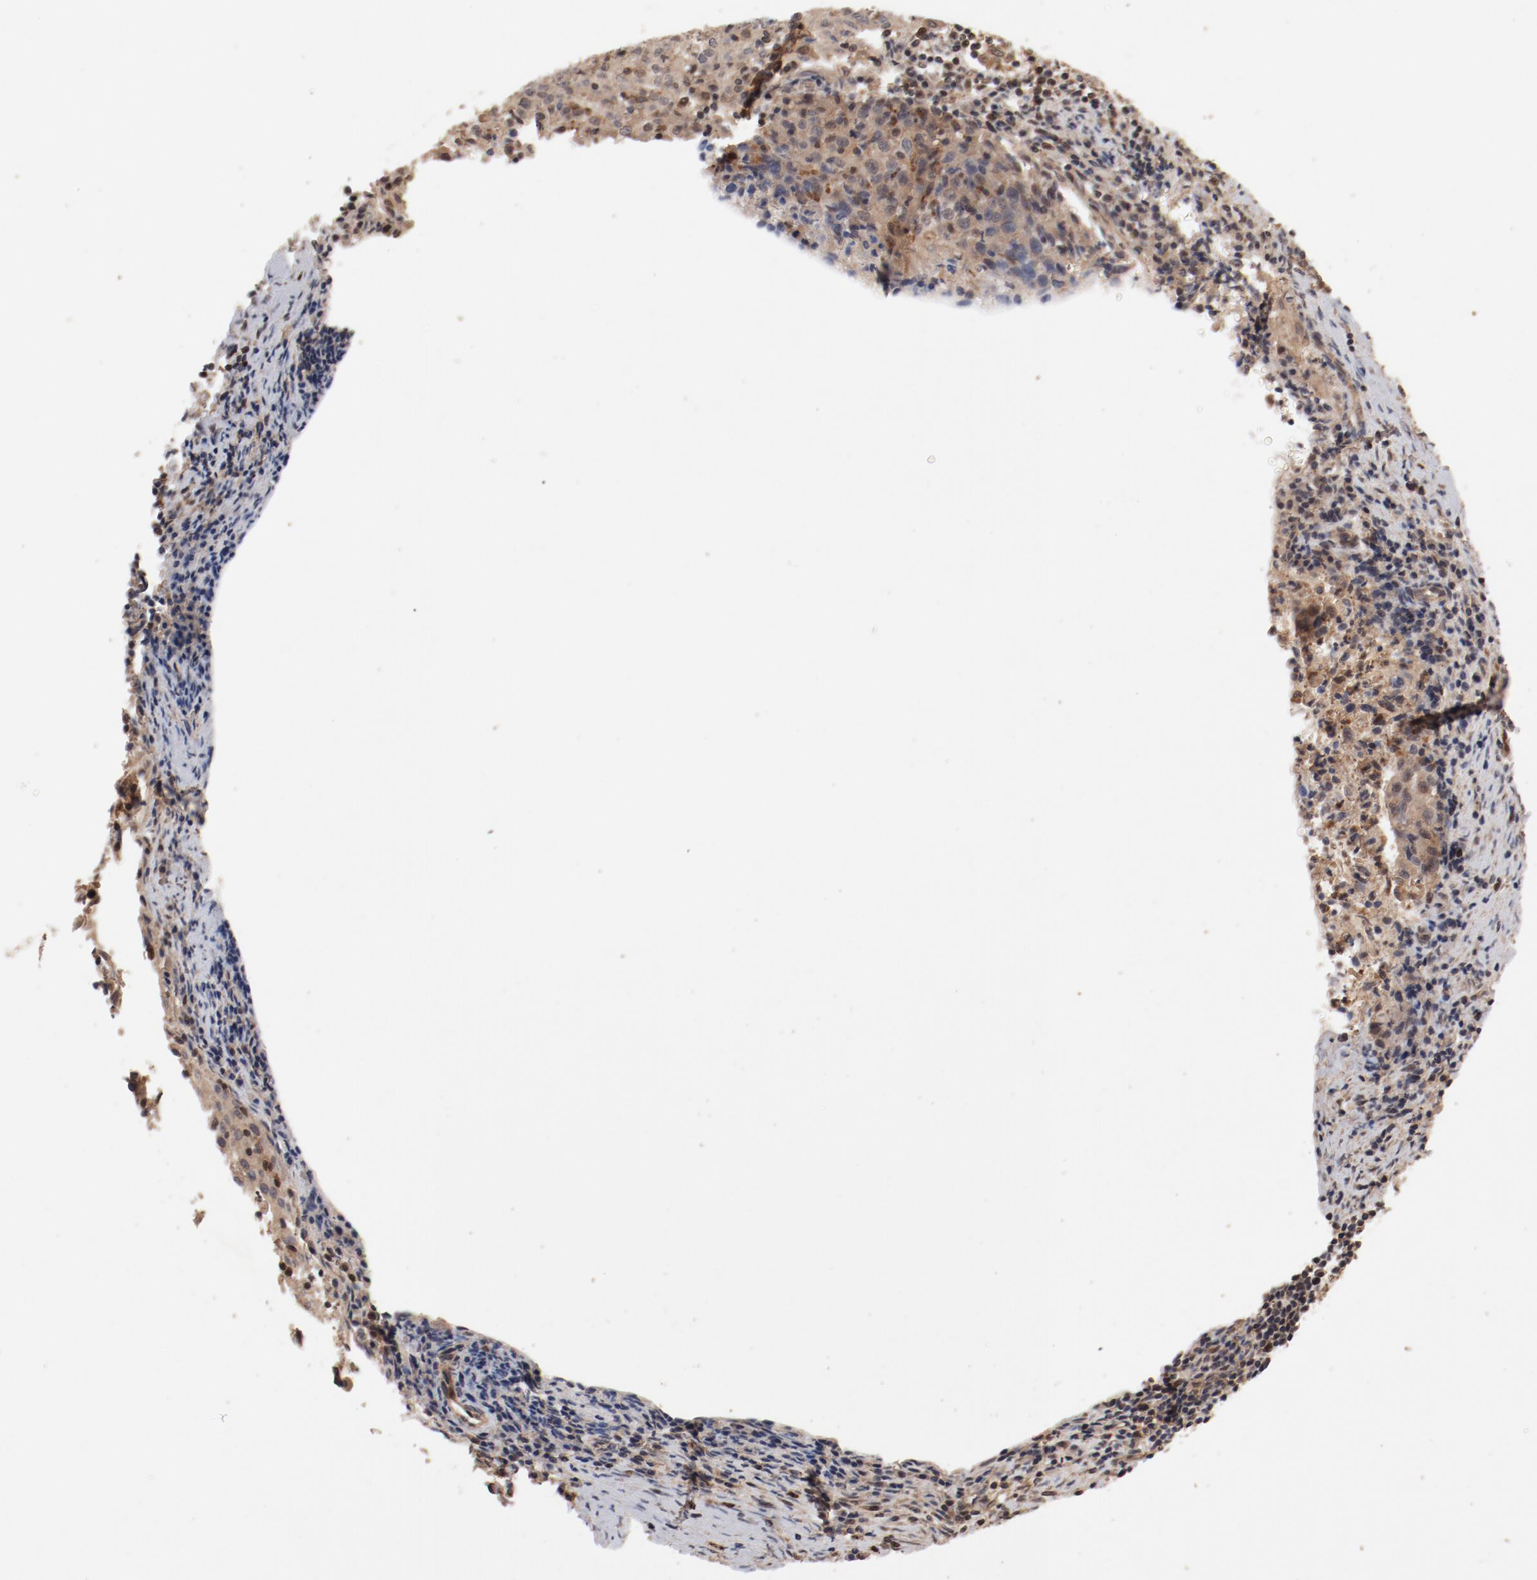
{"staining": {"intensity": "moderate", "quantity": ">75%", "location": "cytoplasmic/membranous"}, "tissue": "cervical cancer", "cell_type": "Tumor cells", "image_type": "cancer", "snomed": [{"axis": "morphology", "description": "Squamous cell carcinoma, NOS"}, {"axis": "topography", "description": "Cervix"}], "caption": "A brown stain shows moderate cytoplasmic/membranous expression of a protein in human cervical squamous cell carcinoma tumor cells.", "gene": "GUF1", "patient": {"sex": "female", "age": 27}}